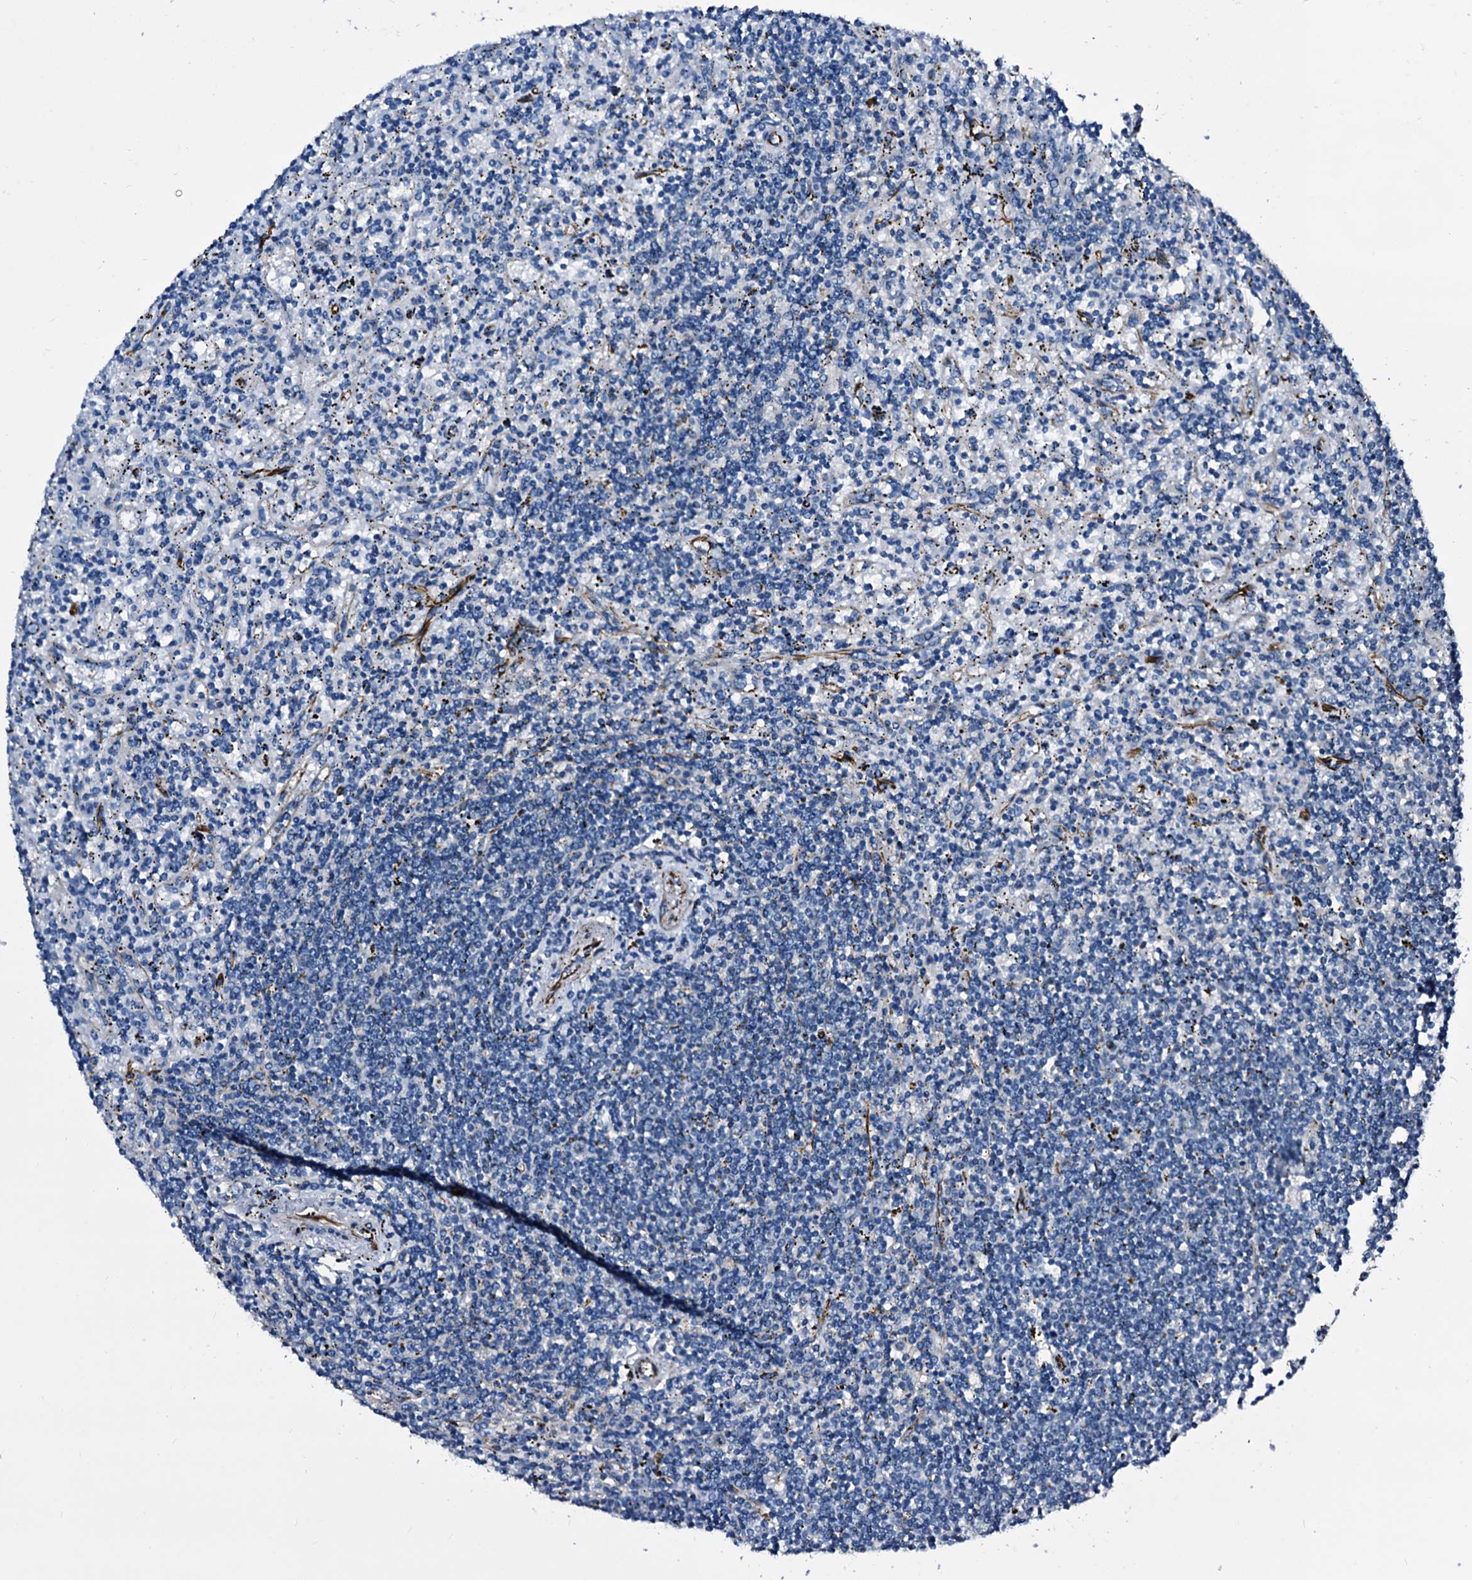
{"staining": {"intensity": "negative", "quantity": "none", "location": "none"}, "tissue": "lymphoma", "cell_type": "Tumor cells", "image_type": "cancer", "snomed": [{"axis": "morphology", "description": "Malignant lymphoma, non-Hodgkin's type, Low grade"}, {"axis": "topography", "description": "Spleen"}], "caption": "Lymphoma was stained to show a protein in brown. There is no significant positivity in tumor cells.", "gene": "EMG1", "patient": {"sex": "male", "age": 76}}